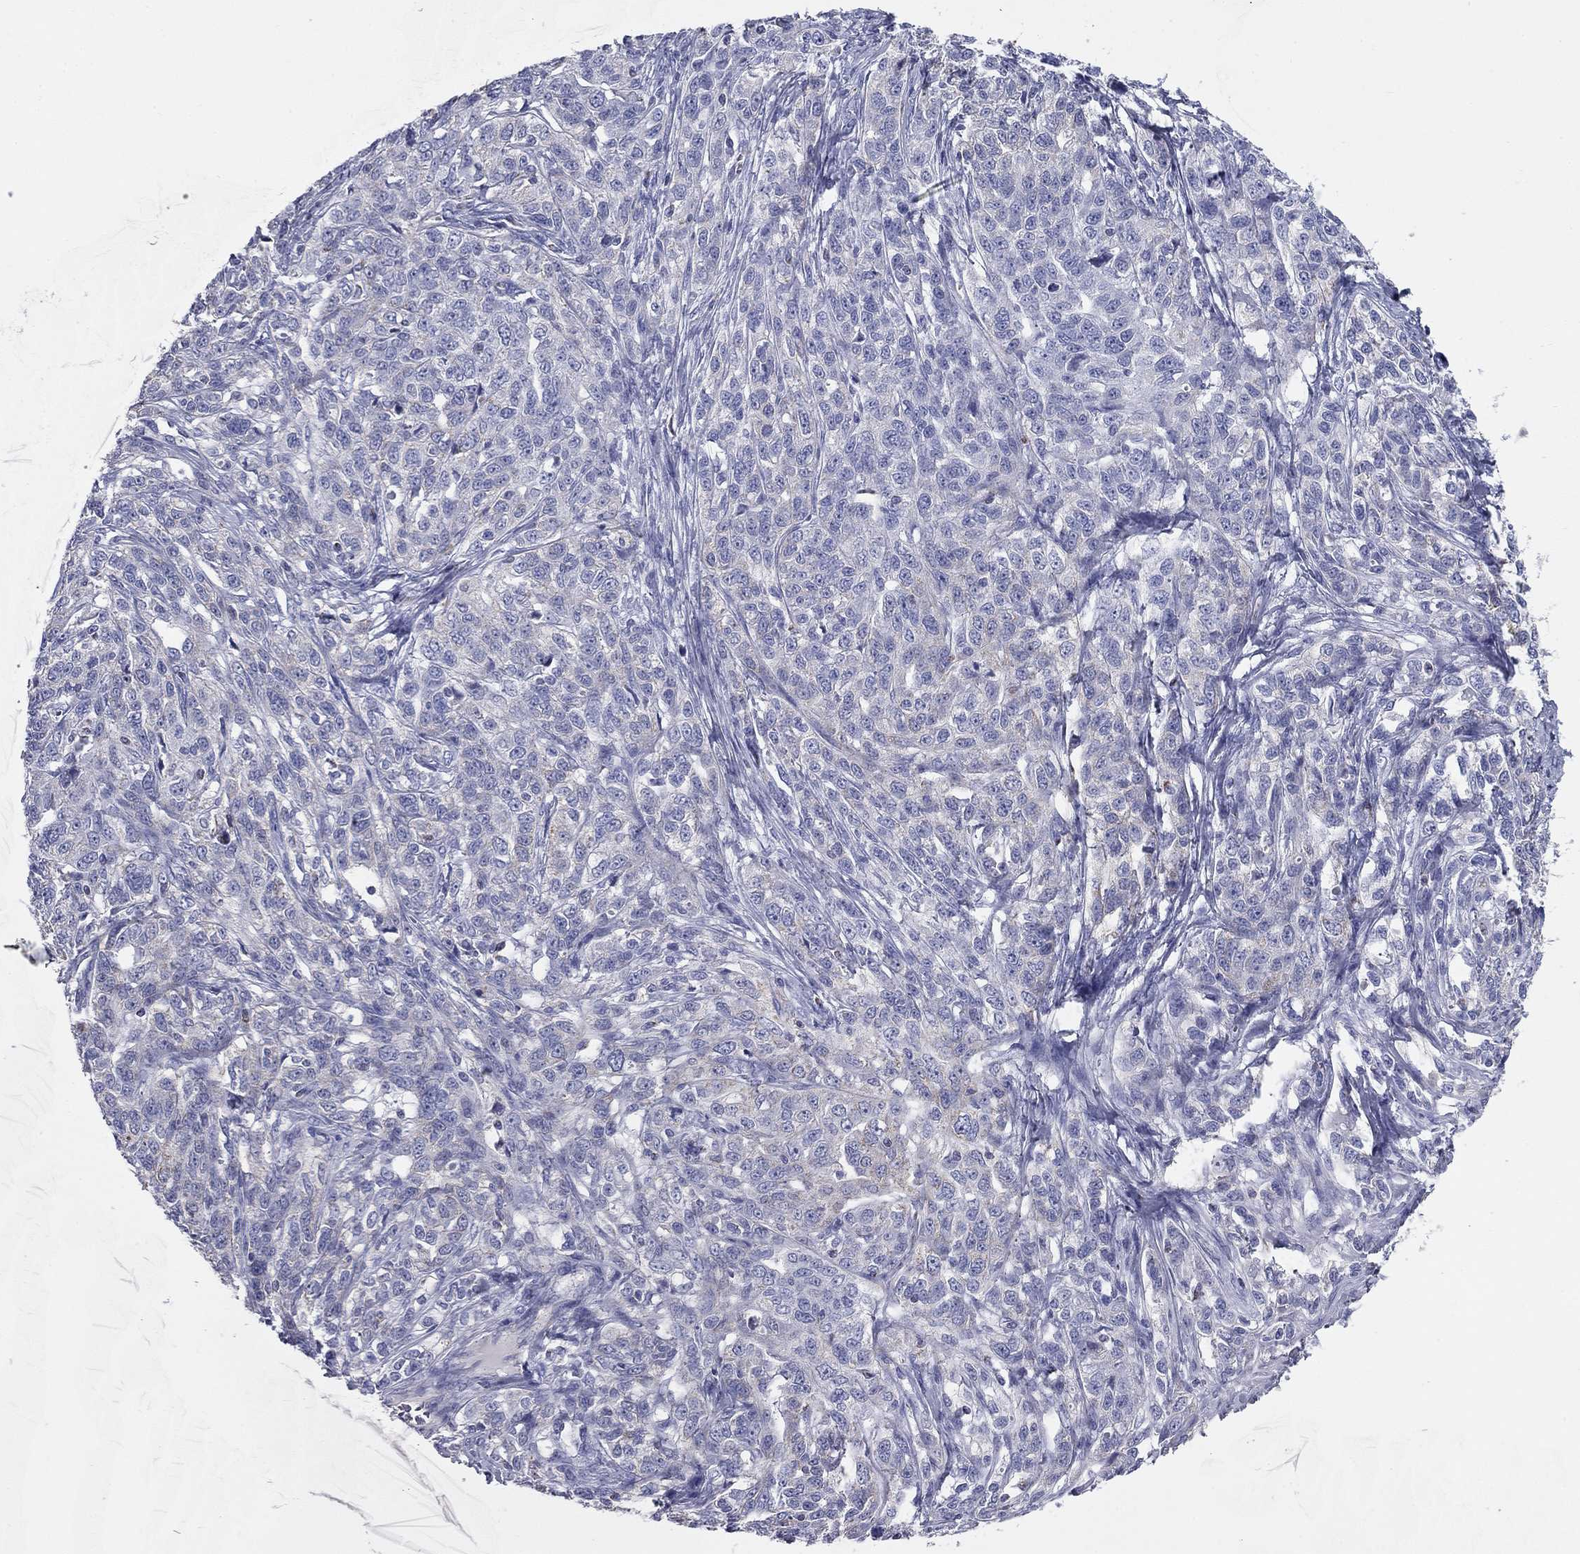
{"staining": {"intensity": "negative", "quantity": "none", "location": "none"}, "tissue": "ovarian cancer", "cell_type": "Tumor cells", "image_type": "cancer", "snomed": [{"axis": "morphology", "description": "Cystadenocarcinoma, serous, NOS"}, {"axis": "topography", "description": "Ovary"}], "caption": "A high-resolution histopathology image shows immunohistochemistry staining of ovarian cancer, which shows no significant positivity in tumor cells.", "gene": "NDUFA4L2", "patient": {"sex": "female", "age": 71}}